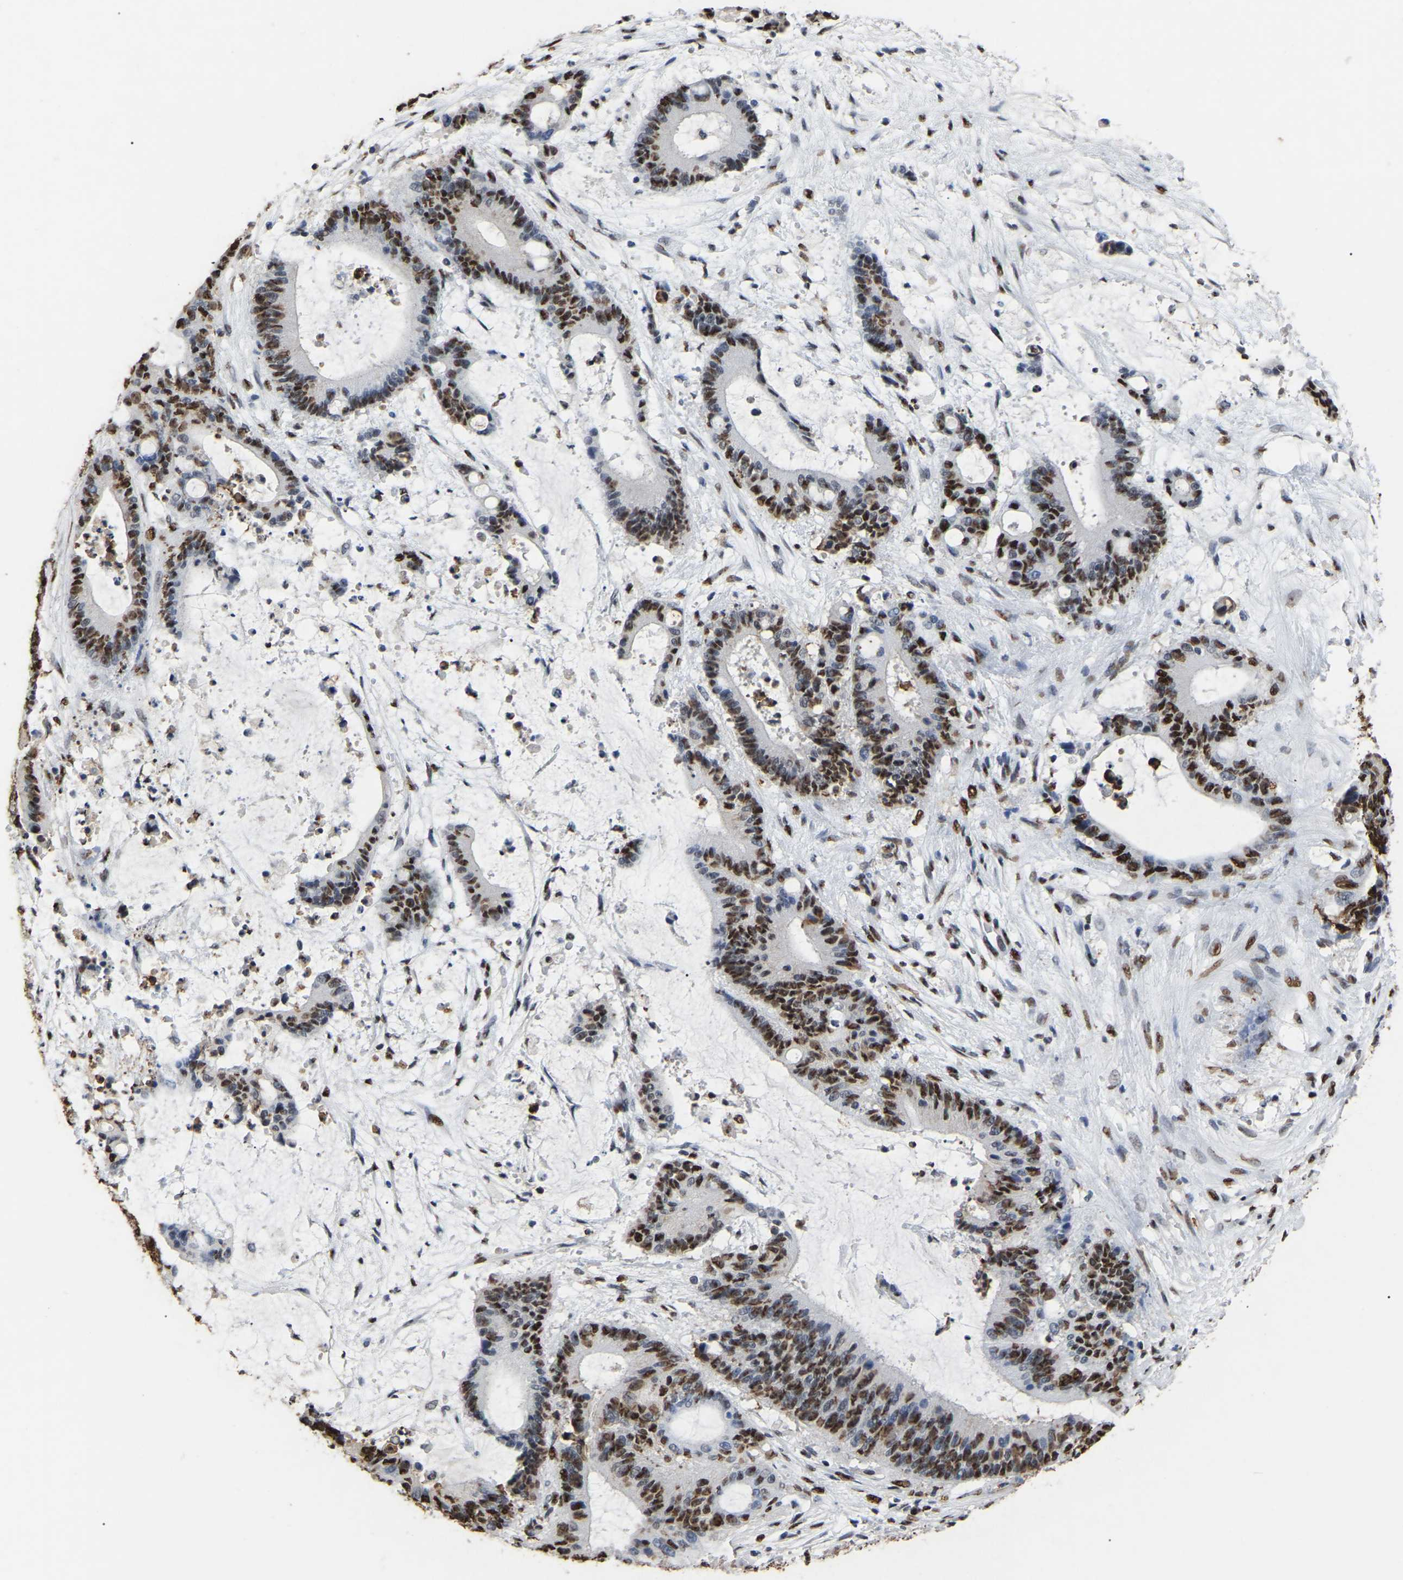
{"staining": {"intensity": "moderate", "quantity": ">75%", "location": "nuclear"}, "tissue": "liver cancer", "cell_type": "Tumor cells", "image_type": "cancer", "snomed": [{"axis": "morphology", "description": "Normal tissue, NOS"}, {"axis": "morphology", "description": "Cholangiocarcinoma"}, {"axis": "topography", "description": "Liver"}, {"axis": "topography", "description": "Peripheral nerve tissue"}], "caption": "Immunohistochemical staining of human liver cancer (cholangiocarcinoma) exhibits moderate nuclear protein expression in about >75% of tumor cells.", "gene": "RBL2", "patient": {"sex": "female", "age": 73}}